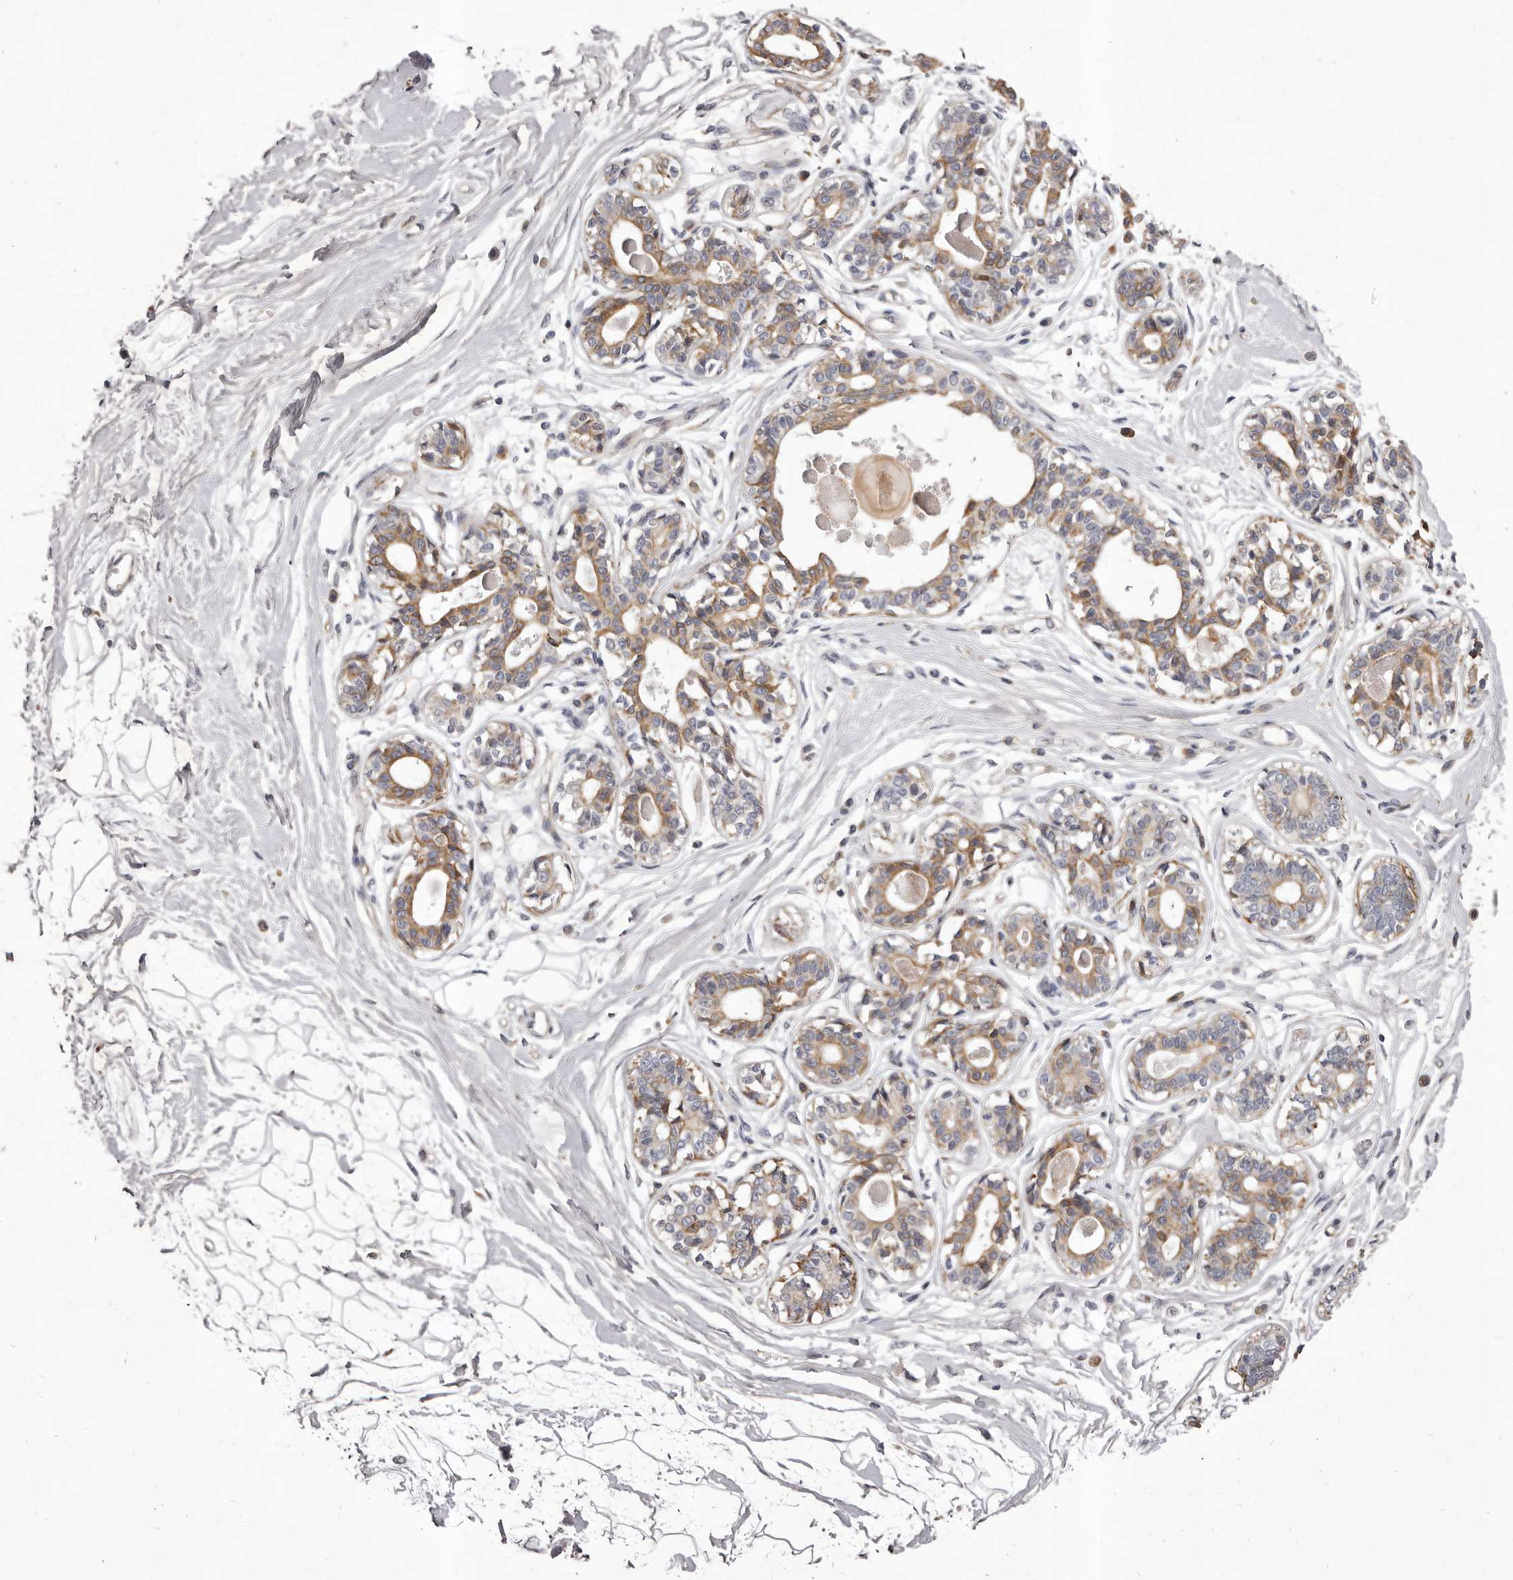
{"staining": {"intensity": "negative", "quantity": "none", "location": "none"}, "tissue": "breast", "cell_type": "Adipocytes", "image_type": "normal", "snomed": [{"axis": "morphology", "description": "Normal tissue, NOS"}, {"axis": "topography", "description": "Breast"}], "caption": "High power microscopy histopathology image of an immunohistochemistry image of benign breast, revealing no significant positivity in adipocytes.", "gene": "ALPK1", "patient": {"sex": "female", "age": 45}}